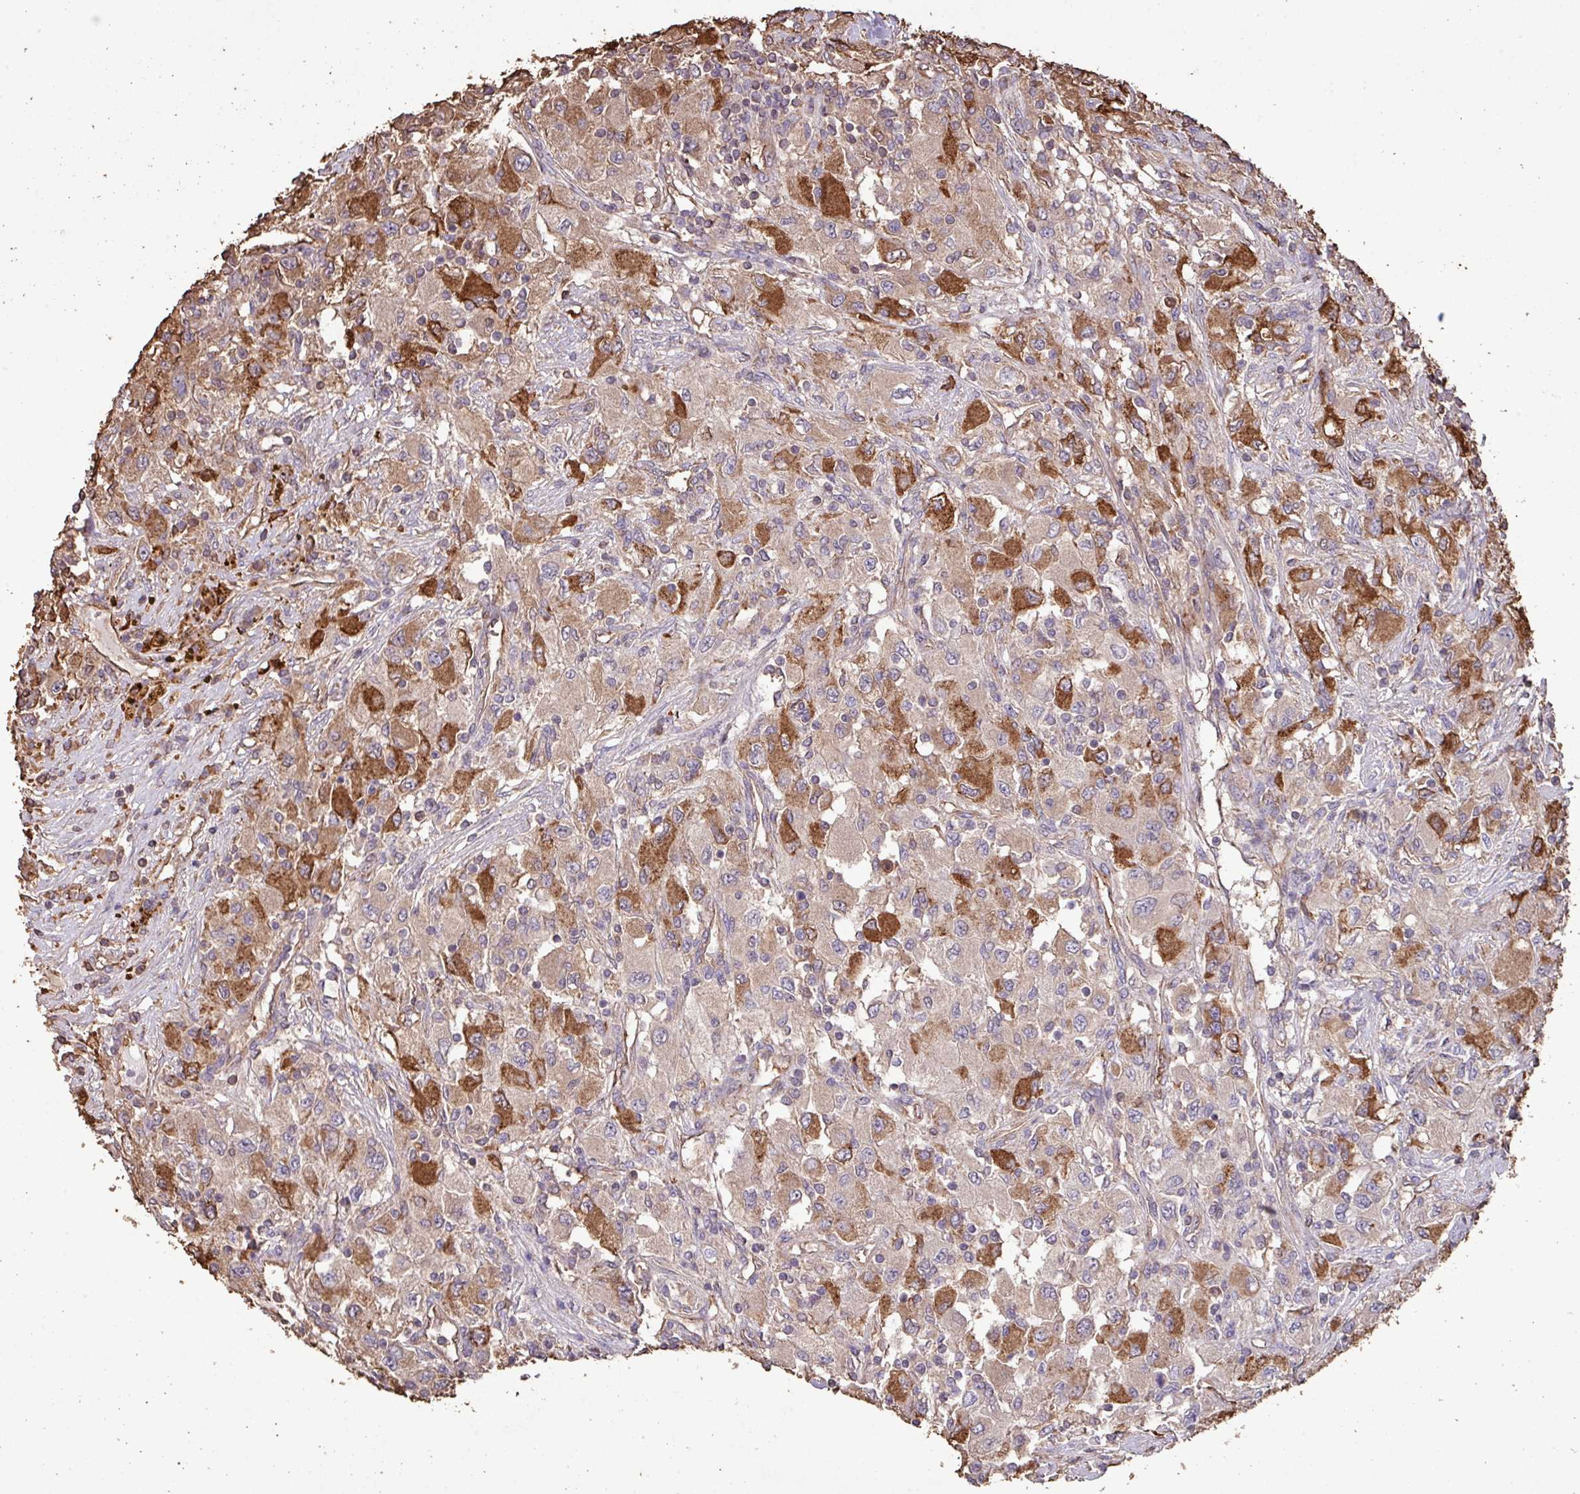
{"staining": {"intensity": "strong", "quantity": "<25%", "location": "cytoplasmic/membranous"}, "tissue": "renal cancer", "cell_type": "Tumor cells", "image_type": "cancer", "snomed": [{"axis": "morphology", "description": "Adenocarcinoma, NOS"}, {"axis": "topography", "description": "Kidney"}], "caption": "Immunohistochemistry image of neoplastic tissue: human renal adenocarcinoma stained using IHC exhibits medium levels of strong protein expression localized specifically in the cytoplasmic/membranous of tumor cells, appearing as a cytoplasmic/membranous brown color.", "gene": "CAMK2B", "patient": {"sex": "female", "age": 67}}